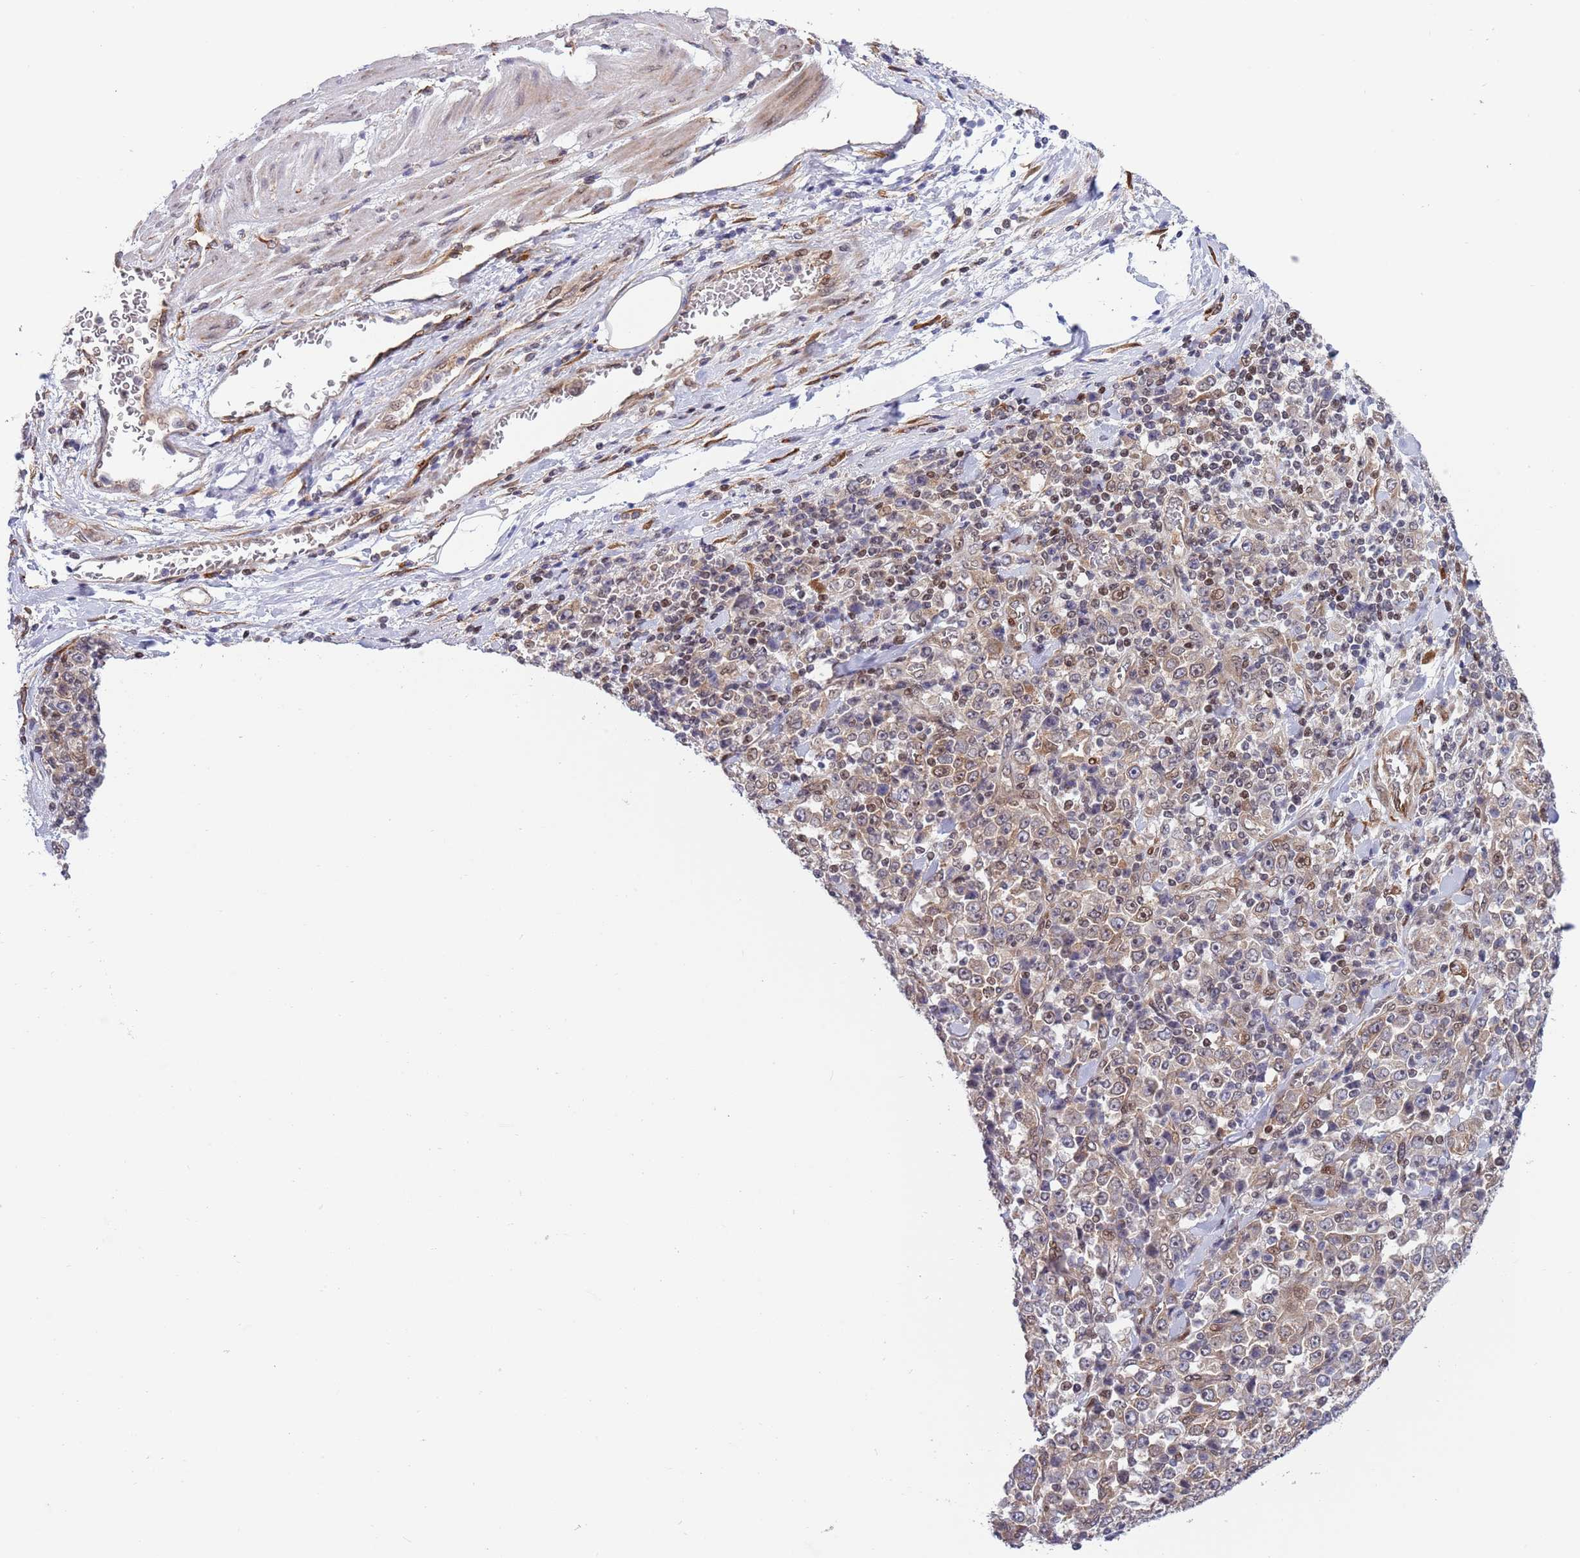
{"staining": {"intensity": "weak", "quantity": ">75%", "location": "cytoplasmic/membranous"}, "tissue": "stomach cancer", "cell_type": "Tumor cells", "image_type": "cancer", "snomed": [{"axis": "morphology", "description": "Normal tissue, NOS"}, {"axis": "morphology", "description": "Adenocarcinoma, NOS"}, {"axis": "topography", "description": "Stomach, upper"}, {"axis": "topography", "description": "Stomach"}], "caption": "Tumor cells exhibit low levels of weak cytoplasmic/membranous expression in approximately >75% of cells in human stomach cancer.", "gene": "TBX10", "patient": {"sex": "male", "age": 59}}